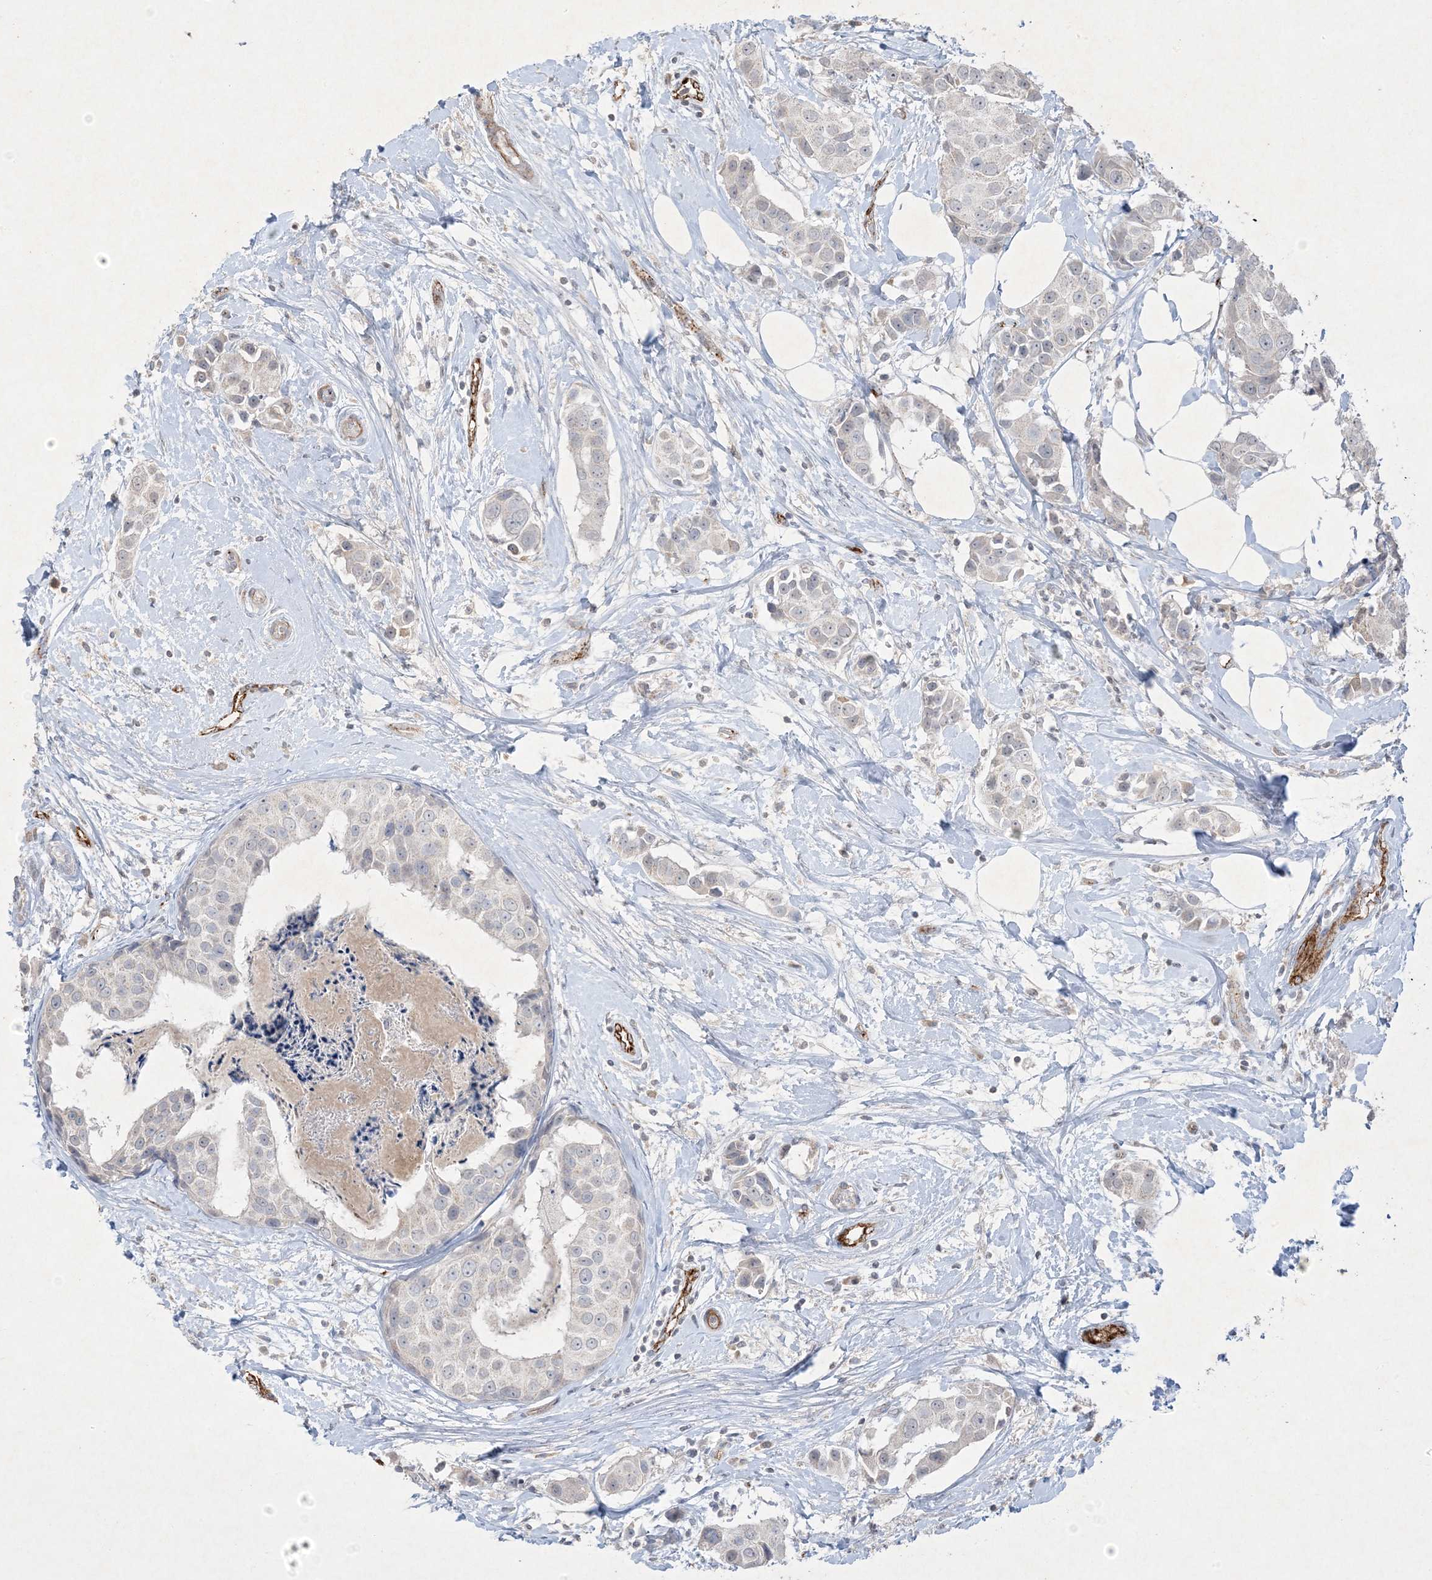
{"staining": {"intensity": "negative", "quantity": "none", "location": "none"}, "tissue": "breast cancer", "cell_type": "Tumor cells", "image_type": "cancer", "snomed": [{"axis": "morphology", "description": "Normal tissue, NOS"}, {"axis": "morphology", "description": "Duct carcinoma"}, {"axis": "topography", "description": "Breast"}], "caption": "Immunohistochemical staining of human breast intraductal carcinoma exhibits no significant positivity in tumor cells.", "gene": "PRSS36", "patient": {"sex": "female", "age": 39}}